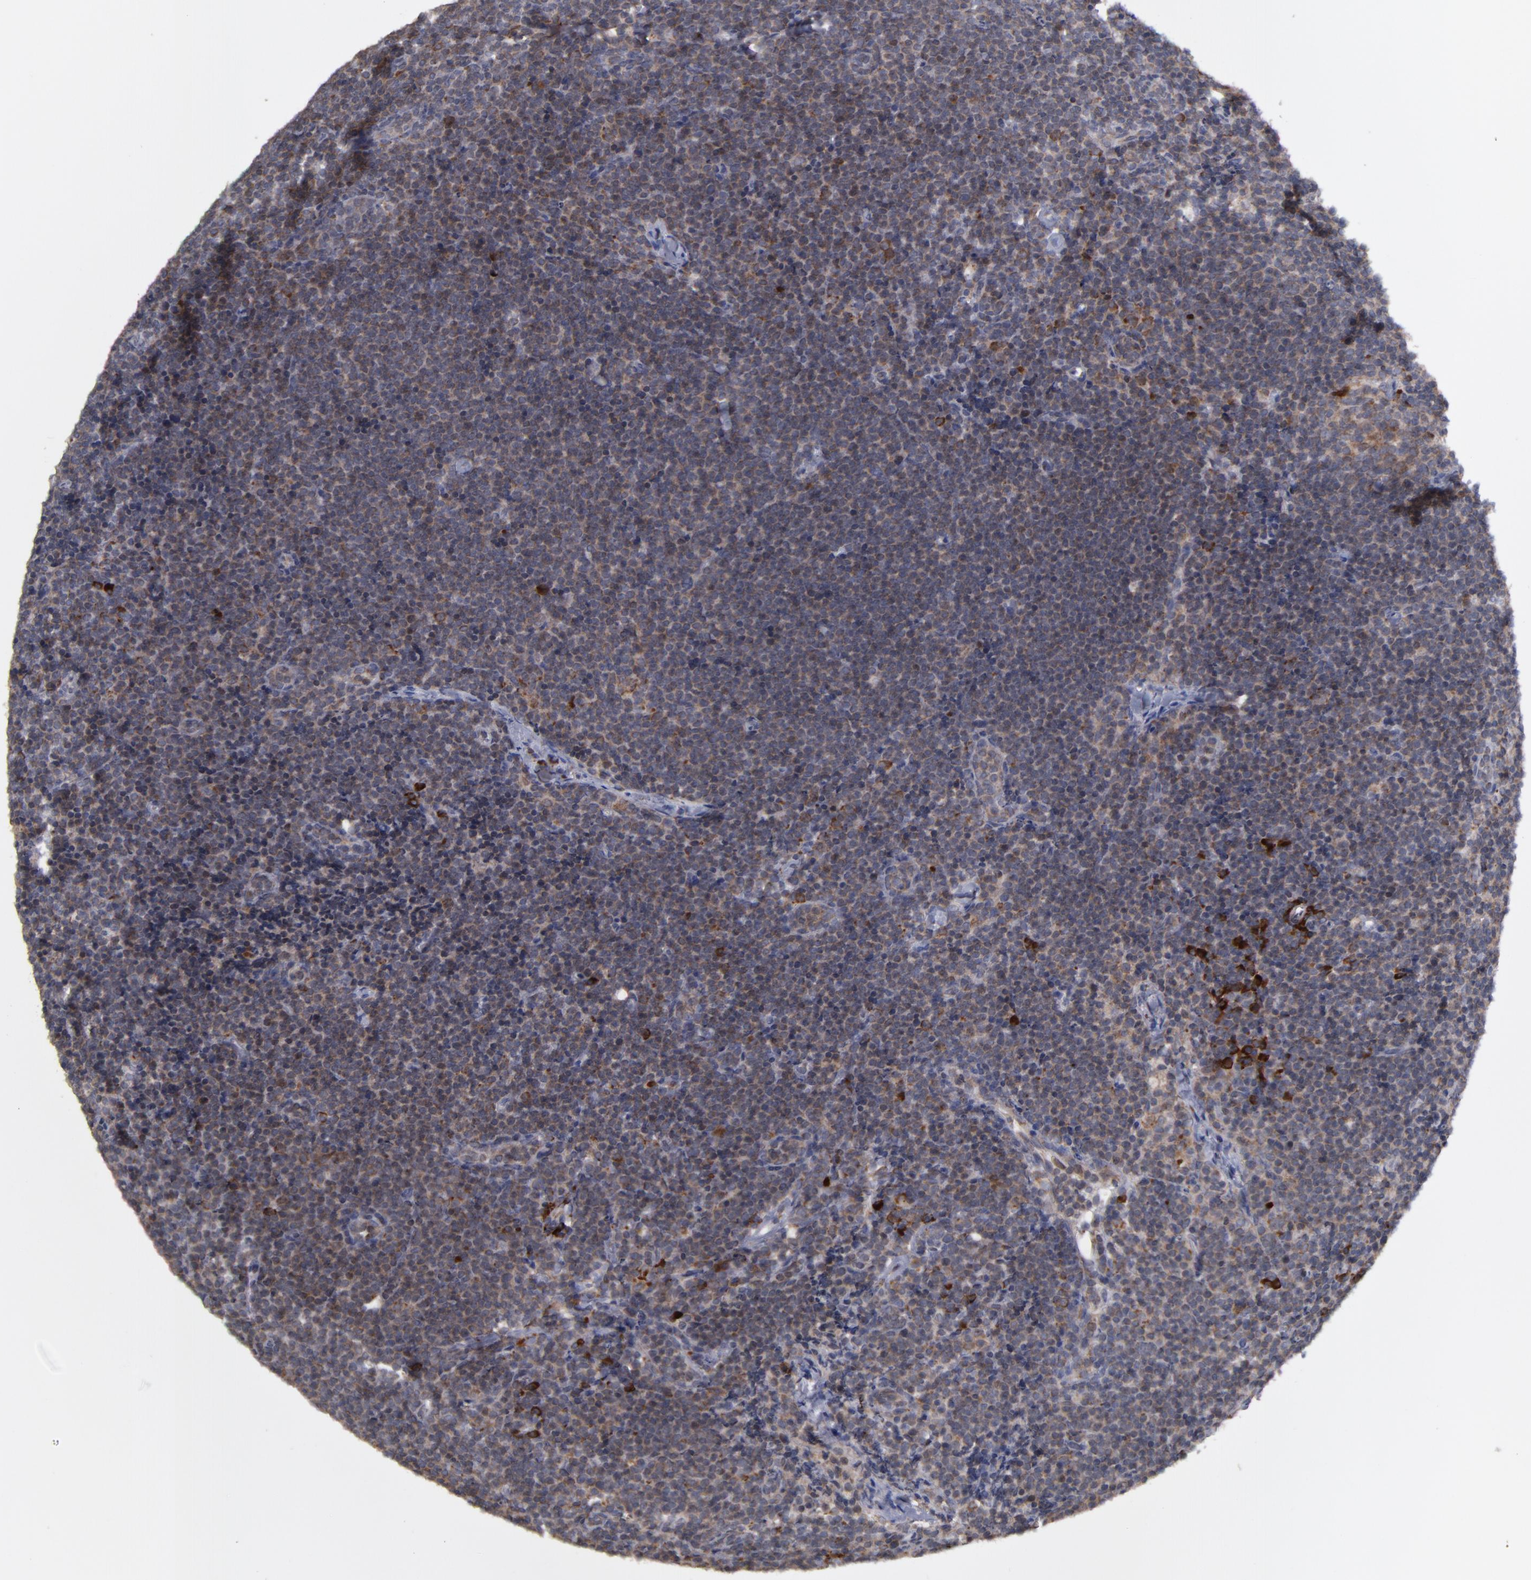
{"staining": {"intensity": "weak", "quantity": "25%-75%", "location": "cytoplasmic/membranous"}, "tissue": "lymphoma", "cell_type": "Tumor cells", "image_type": "cancer", "snomed": [{"axis": "morphology", "description": "Malignant lymphoma, non-Hodgkin's type, High grade"}, {"axis": "topography", "description": "Lymph node"}], "caption": "This image exhibits lymphoma stained with immunohistochemistry to label a protein in brown. The cytoplasmic/membranous of tumor cells show weak positivity for the protein. Nuclei are counter-stained blue.", "gene": "SND1", "patient": {"sex": "female", "age": 58}}